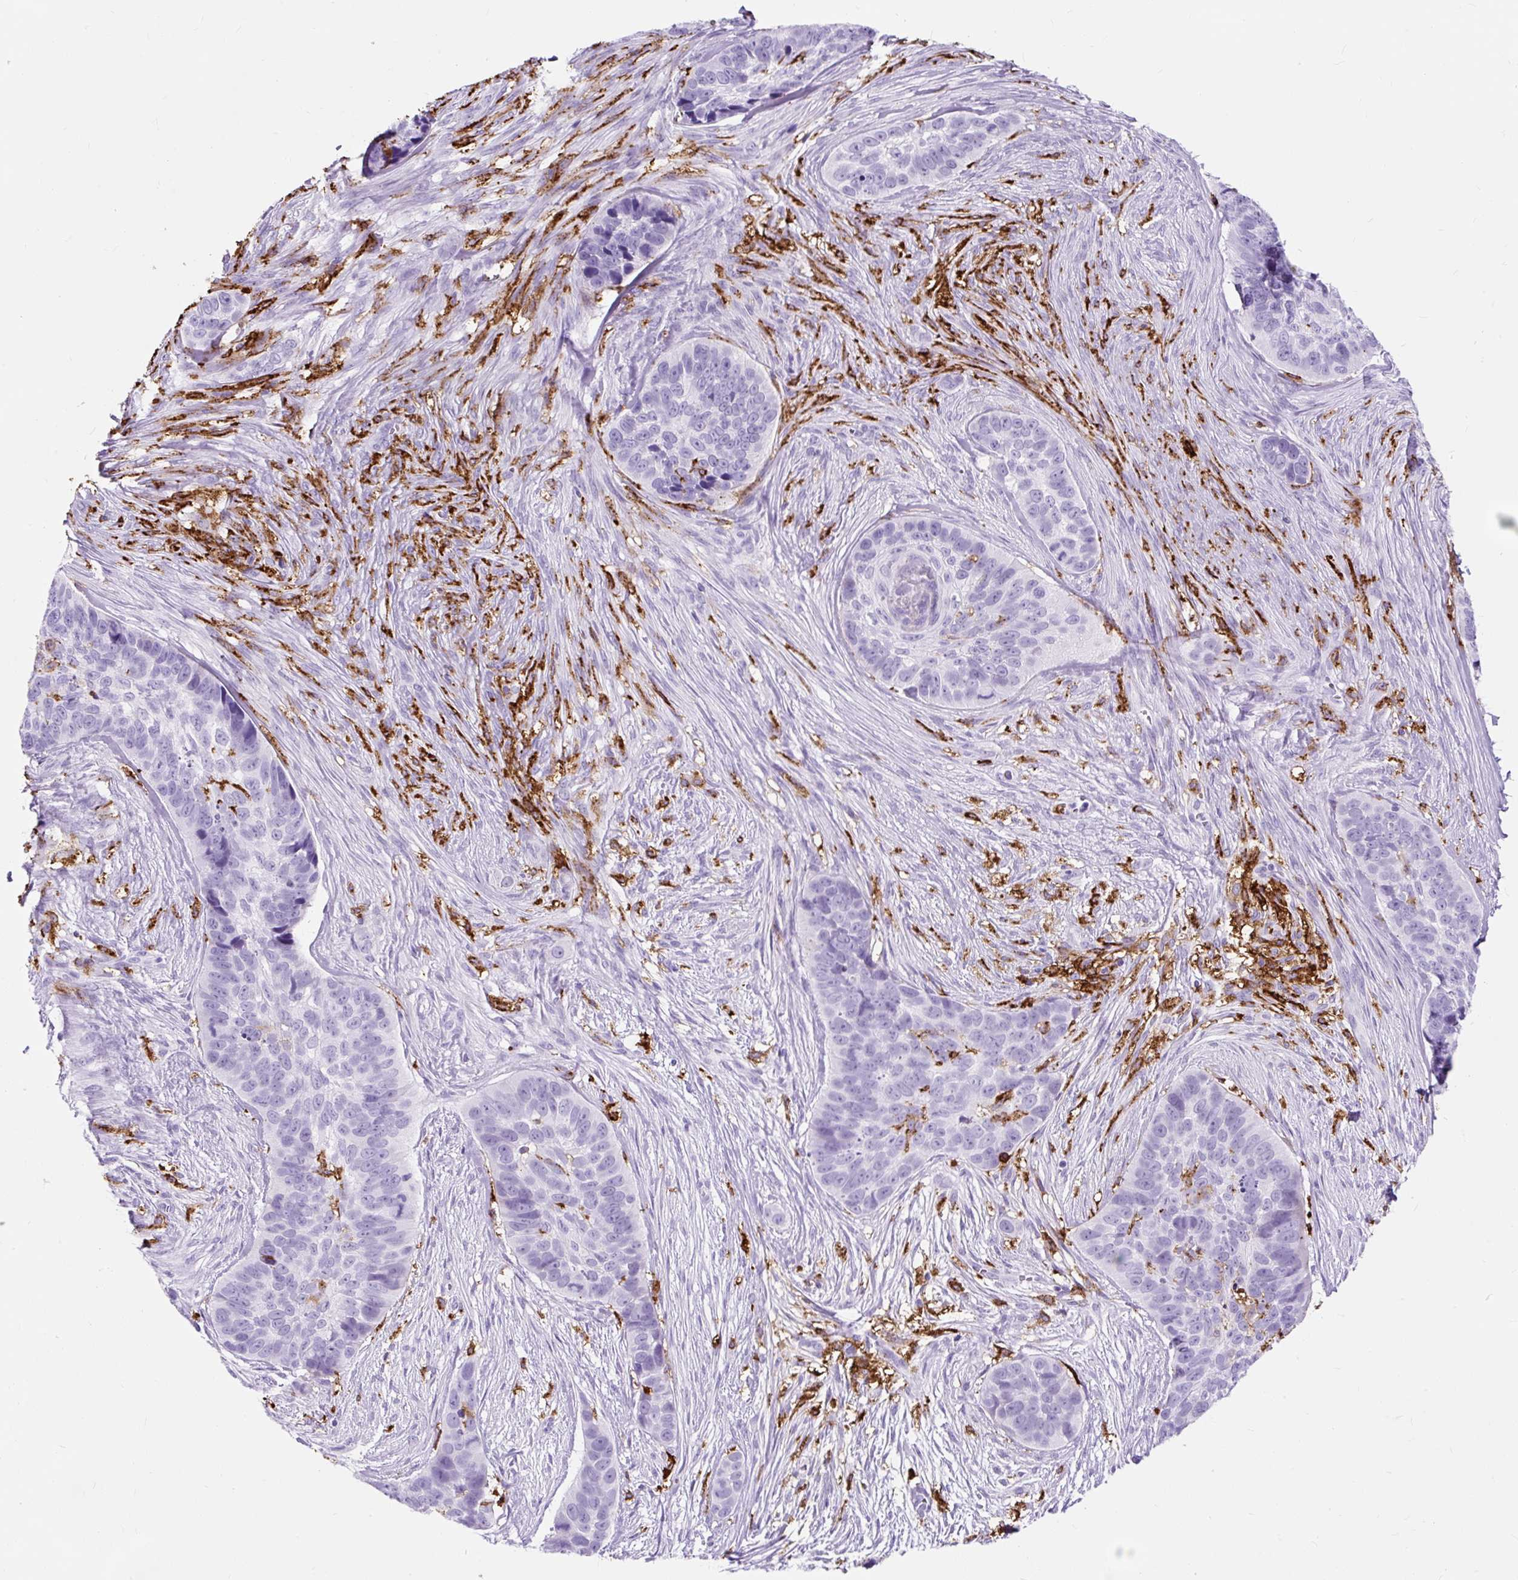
{"staining": {"intensity": "negative", "quantity": "none", "location": "none"}, "tissue": "skin cancer", "cell_type": "Tumor cells", "image_type": "cancer", "snomed": [{"axis": "morphology", "description": "Basal cell carcinoma"}, {"axis": "topography", "description": "Skin"}], "caption": "There is no significant staining in tumor cells of skin cancer (basal cell carcinoma).", "gene": "HLA-DRA", "patient": {"sex": "female", "age": 82}}